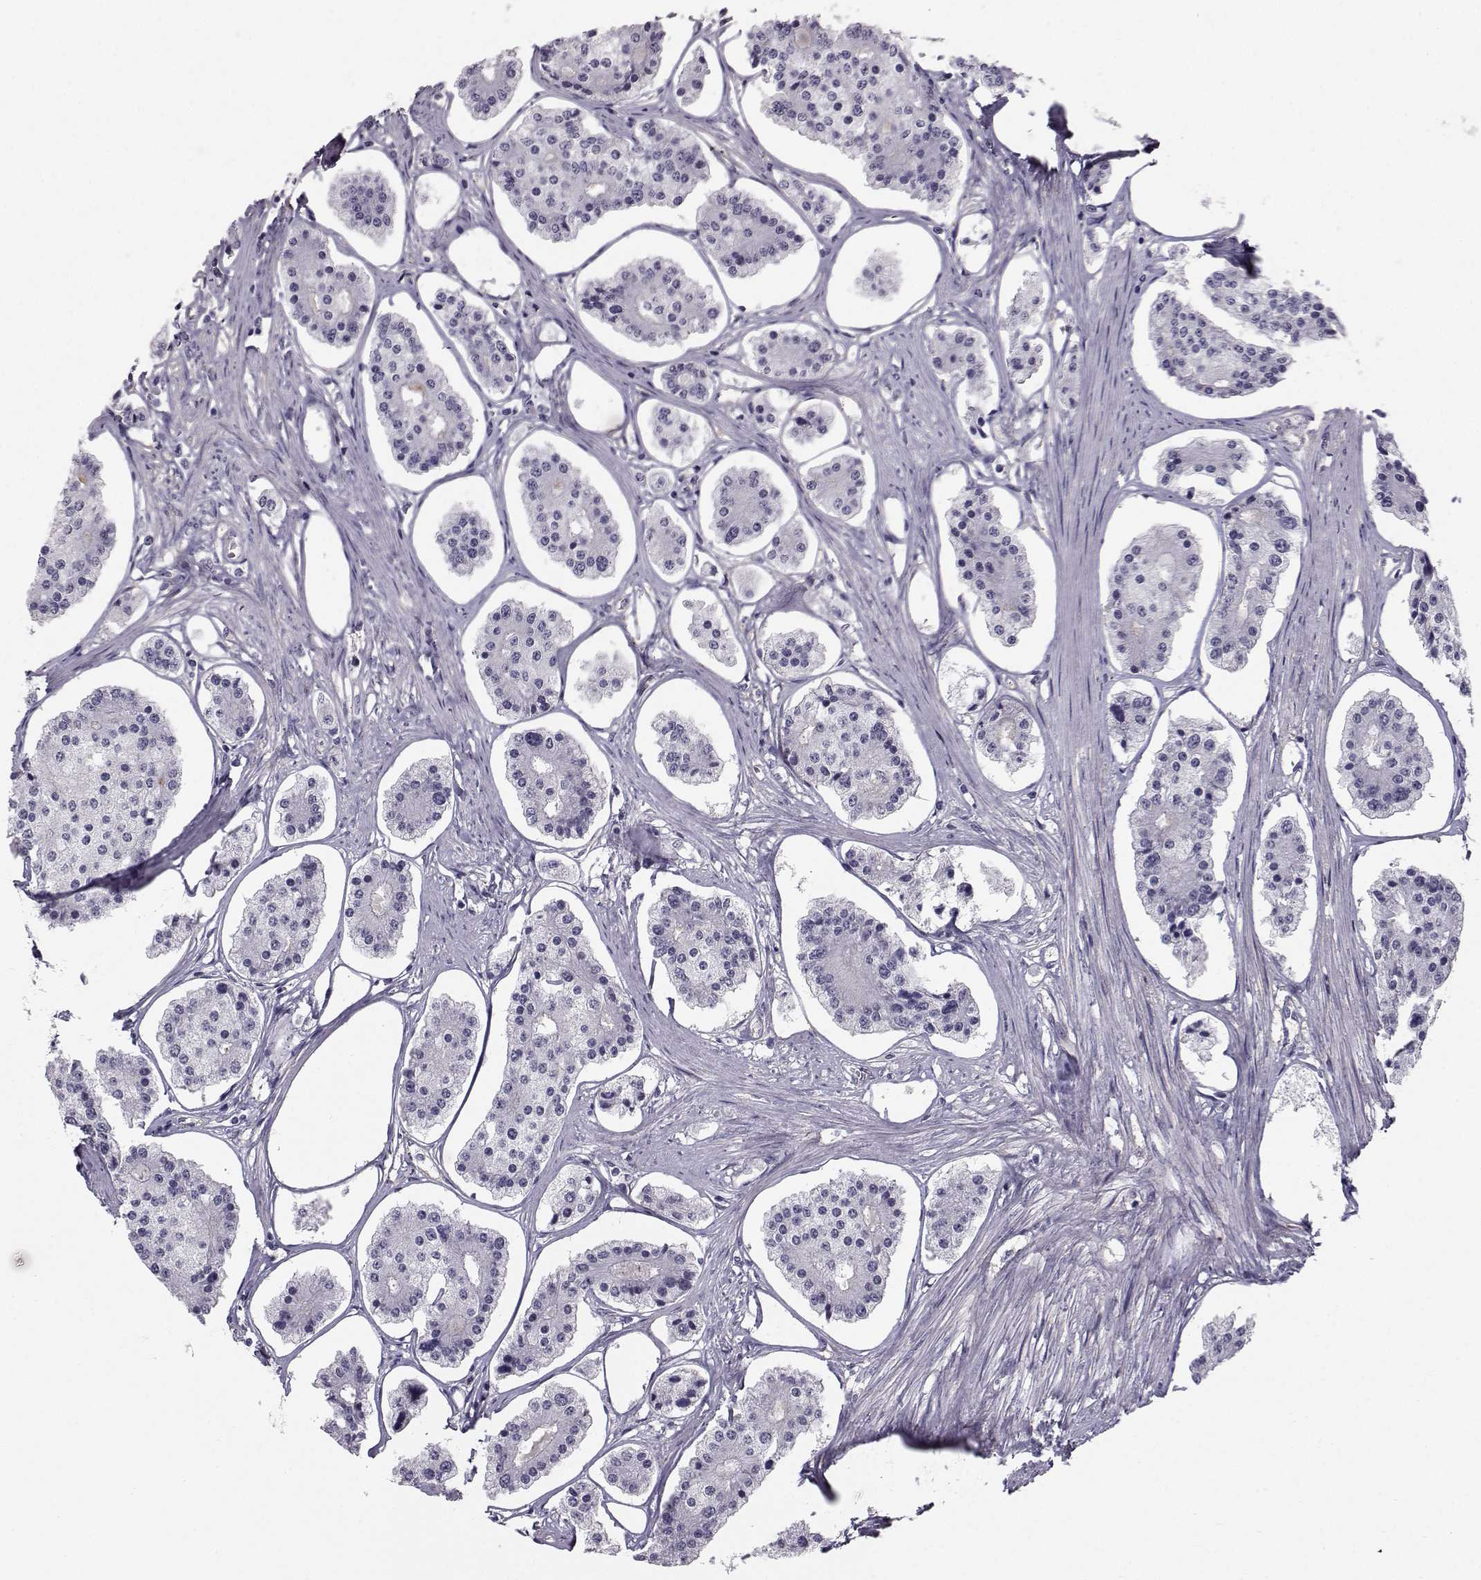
{"staining": {"intensity": "negative", "quantity": "none", "location": "none"}, "tissue": "carcinoid", "cell_type": "Tumor cells", "image_type": "cancer", "snomed": [{"axis": "morphology", "description": "Carcinoid, malignant, NOS"}, {"axis": "topography", "description": "Small intestine"}], "caption": "Micrograph shows no significant protein positivity in tumor cells of carcinoid.", "gene": "SPDYE4", "patient": {"sex": "female", "age": 65}}